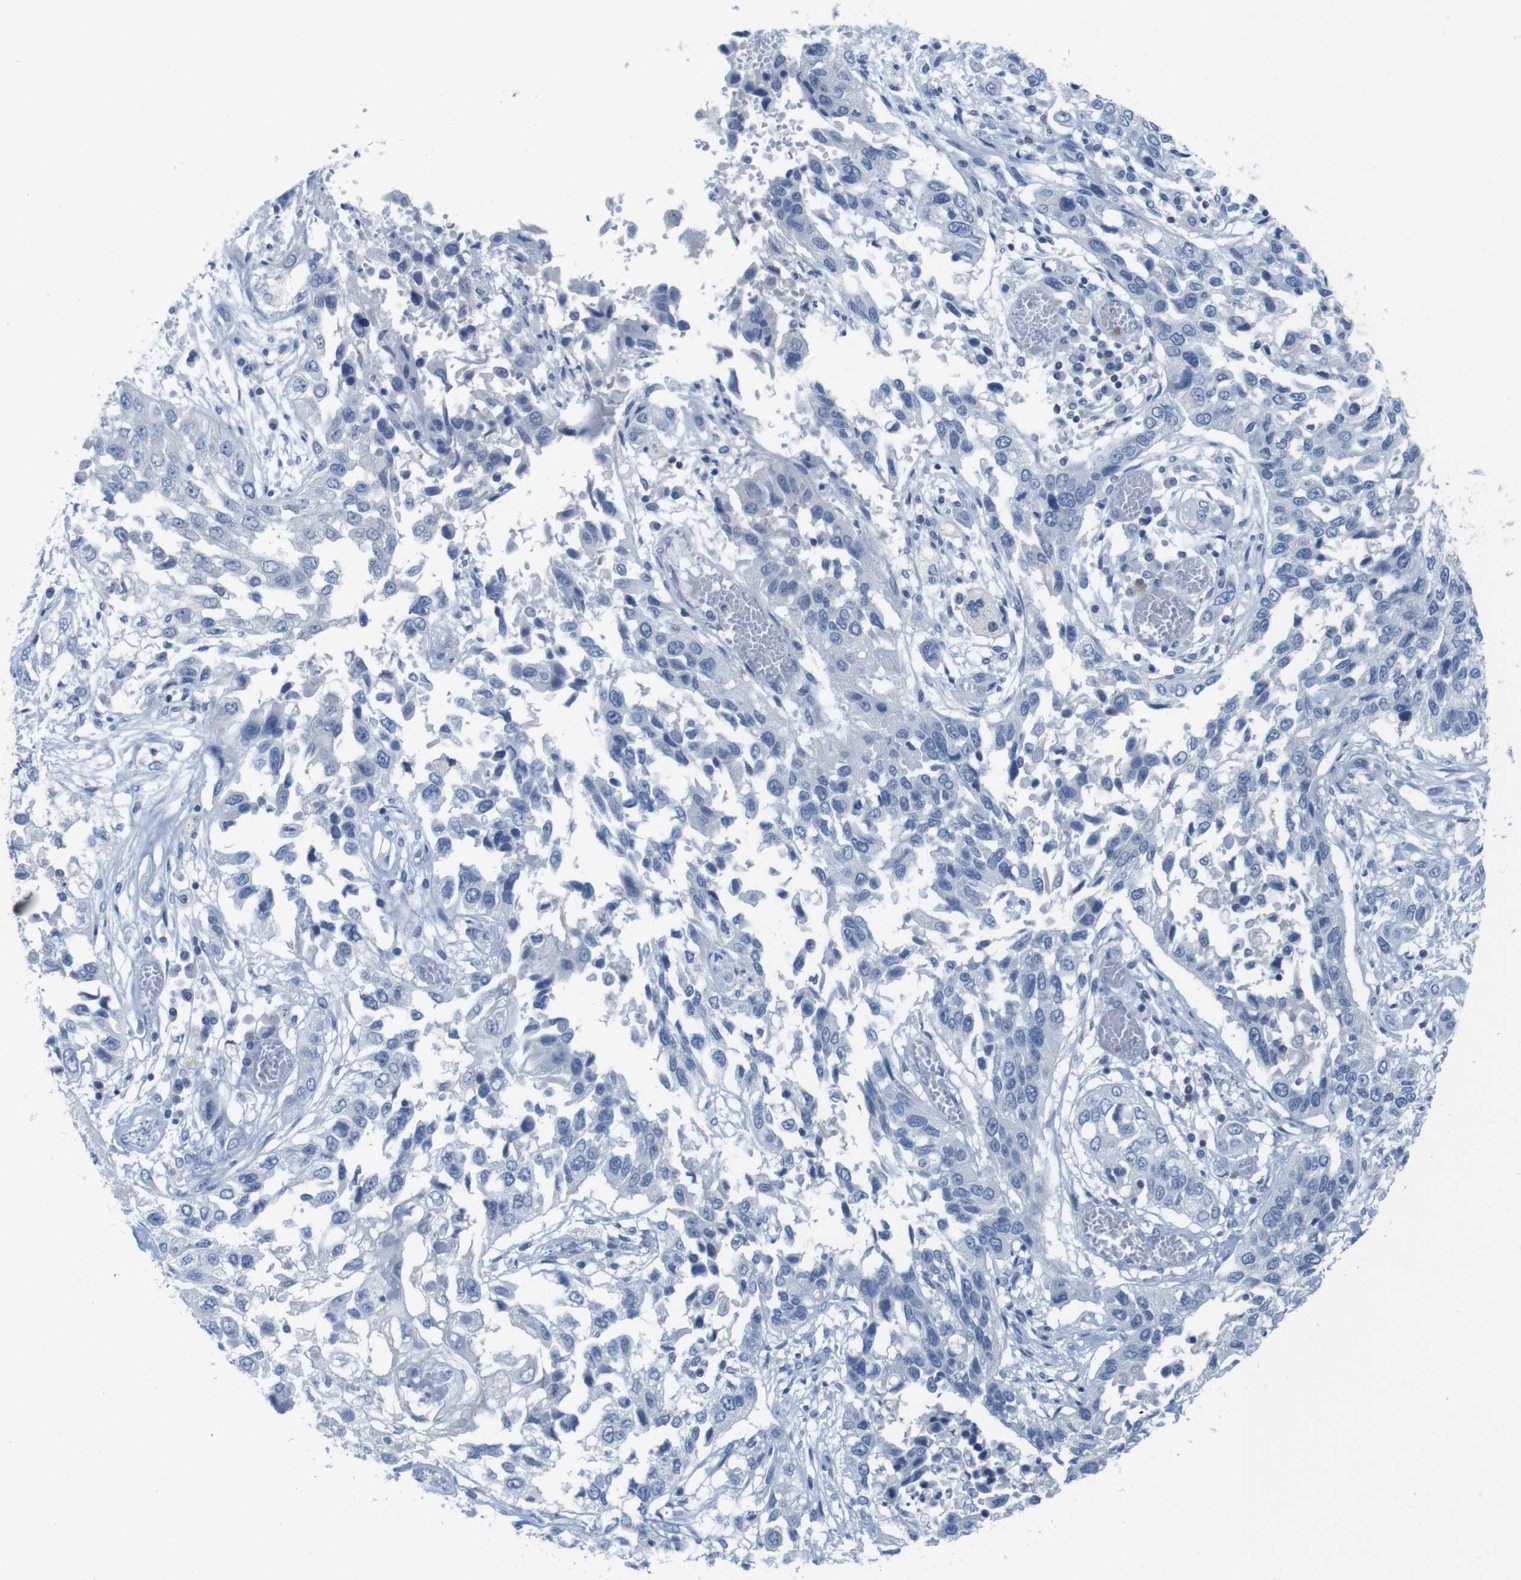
{"staining": {"intensity": "negative", "quantity": "none", "location": "none"}, "tissue": "lung cancer", "cell_type": "Tumor cells", "image_type": "cancer", "snomed": [{"axis": "morphology", "description": "Squamous cell carcinoma, NOS"}, {"axis": "topography", "description": "Lung"}], "caption": "Tumor cells are negative for protein expression in human lung cancer. (DAB (3,3'-diaminobenzidine) IHC visualized using brightfield microscopy, high magnification).", "gene": "CD5", "patient": {"sex": "male", "age": 71}}